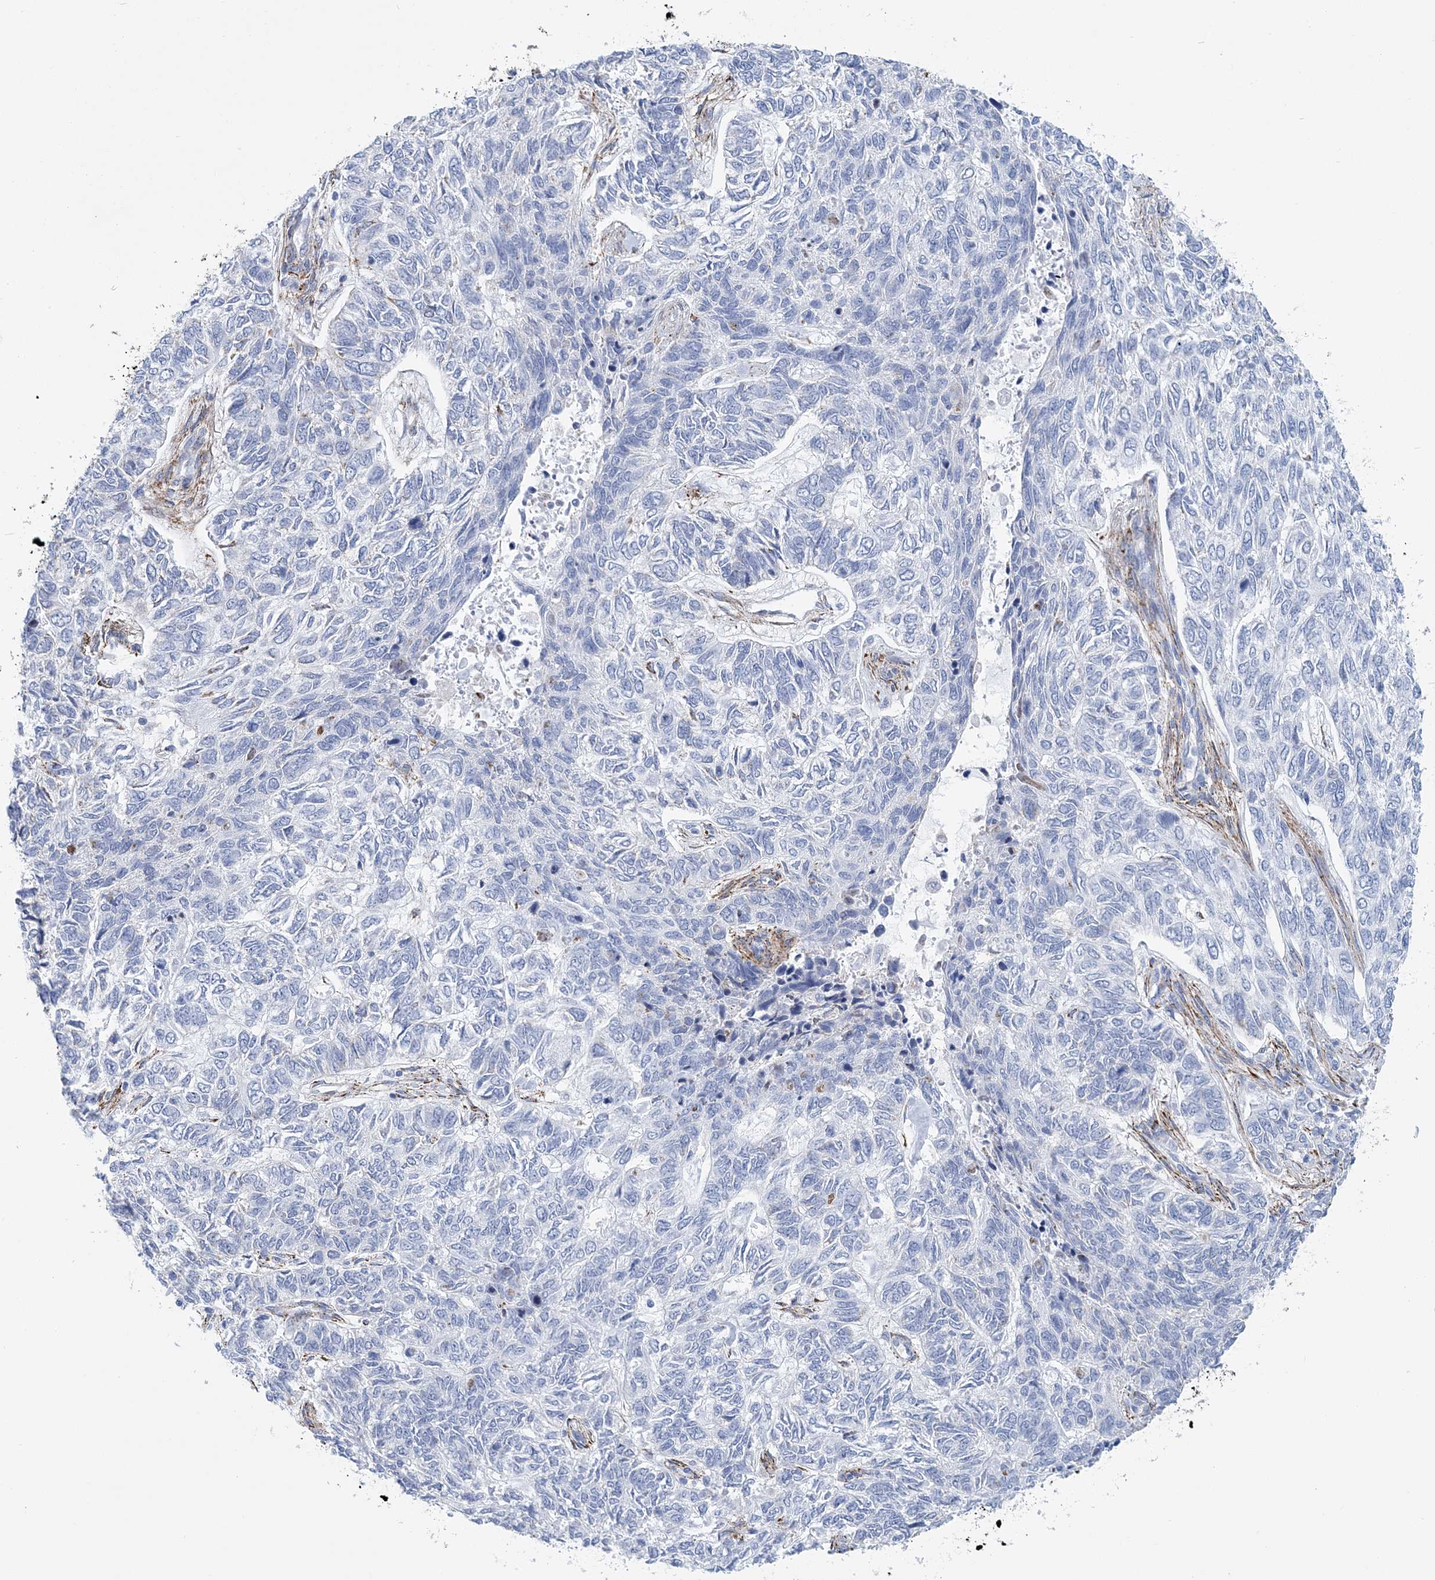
{"staining": {"intensity": "negative", "quantity": "none", "location": "none"}, "tissue": "skin cancer", "cell_type": "Tumor cells", "image_type": "cancer", "snomed": [{"axis": "morphology", "description": "Basal cell carcinoma"}, {"axis": "topography", "description": "Skin"}], "caption": "This image is of skin cancer stained with IHC to label a protein in brown with the nuclei are counter-stained blue. There is no positivity in tumor cells.", "gene": "NKX6-1", "patient": {"sex": "female", "age": 65}}